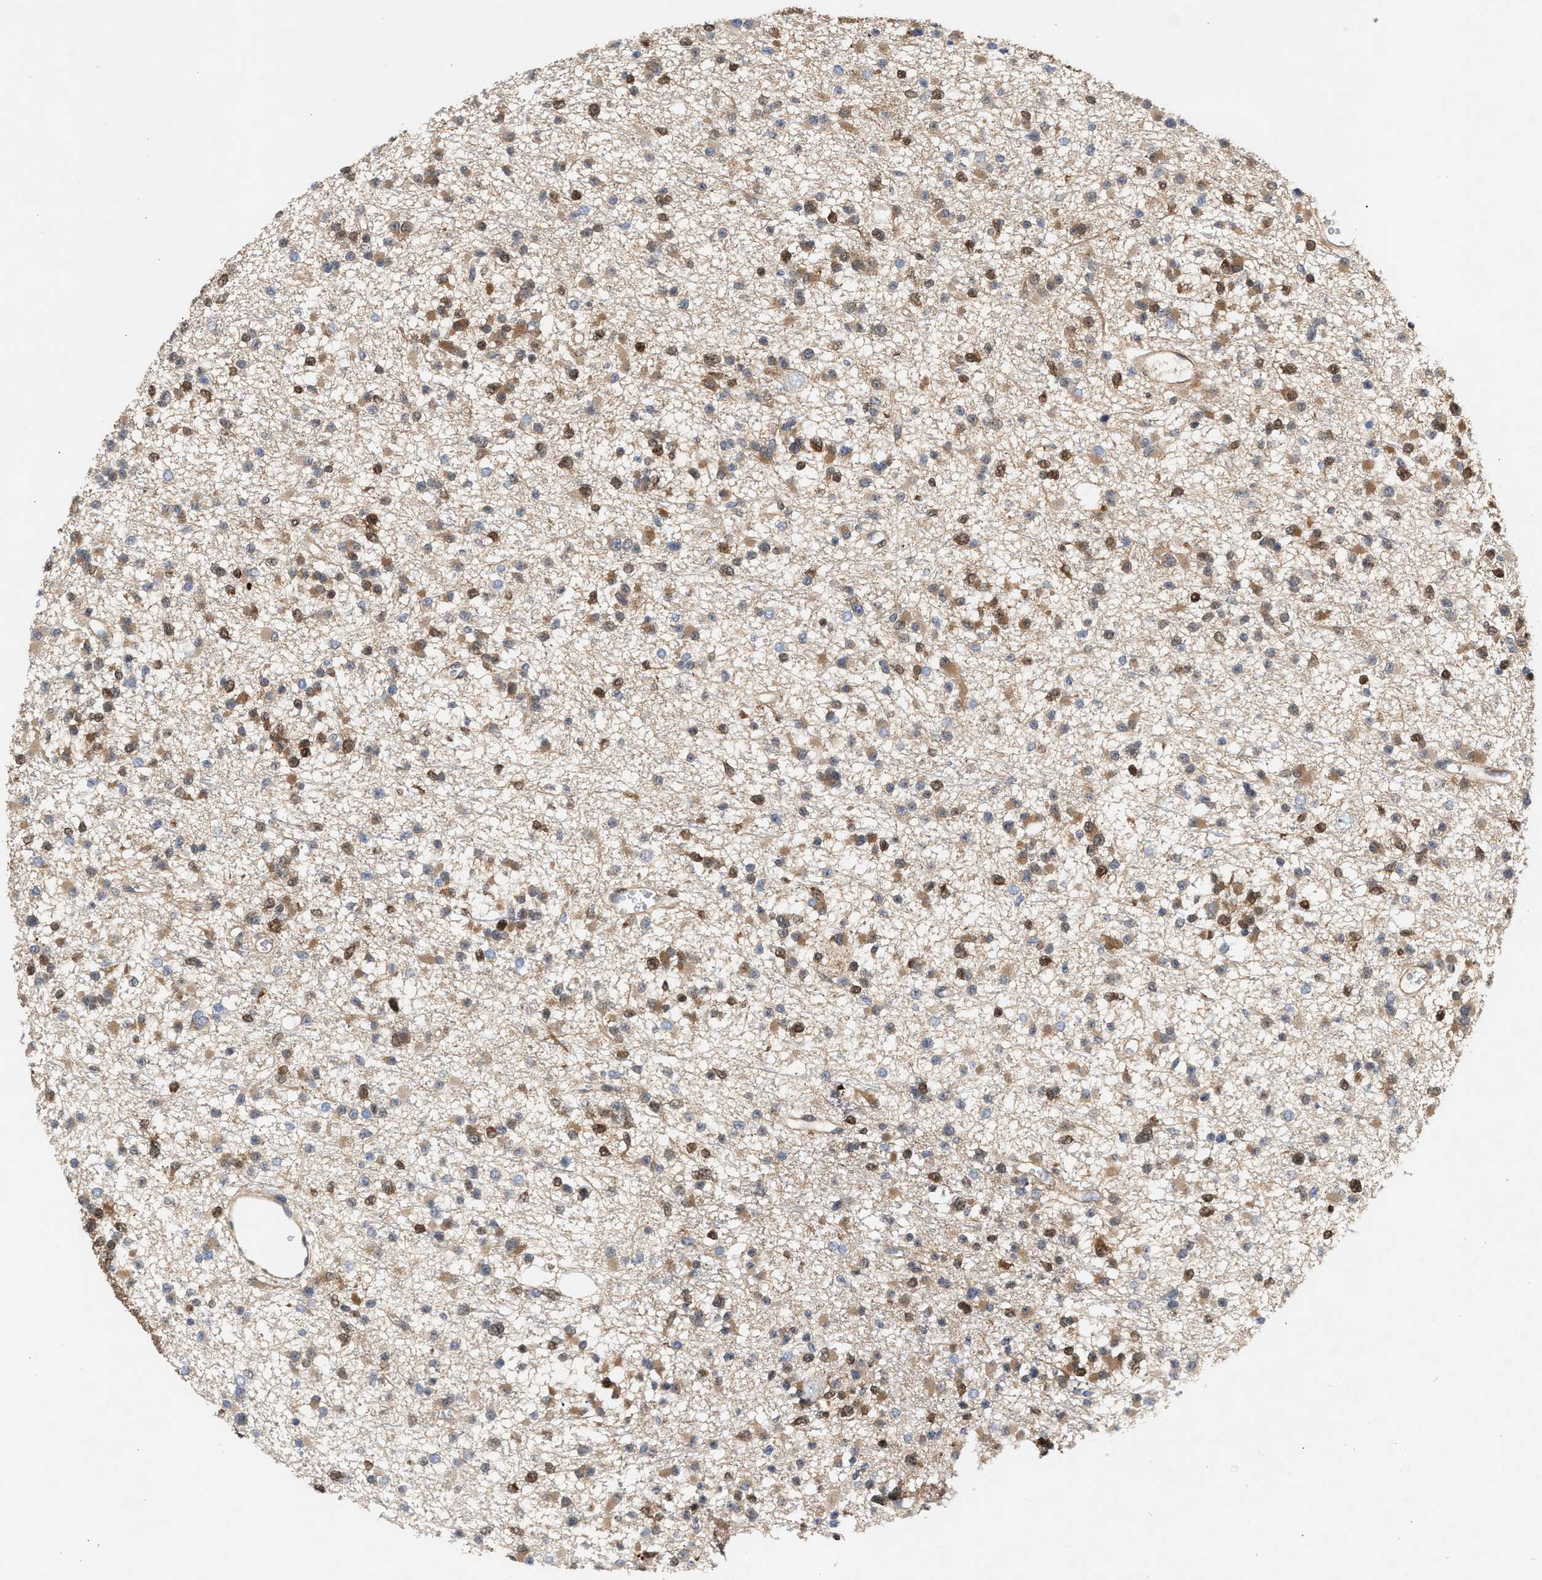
{"staining": {"intensity": "moderate", "quantity": ">75%", "location": "cytoplasmic/membranous,nuclear"}, "tissue": "glioma", "cell_type": "Tumor cells", "image_type": "cancer", "snomed": [{"axis": "morphology", "description": "Glioma, malignant, Low grade"}, {"axis": "topography", "description": "Brain"}], "caption": "Malignant glioma (low-grade) stained with immunohistochemistry exhibits moderate cytoplasmic/membranous and nuclear staining in approximately >75% of tumor cells. The staining is performed using DAB (3,3'-diaminobenzidine) brown chromogen to label protein expression. The nuclei are counter-stained blue using hematoxylin.", "gene": "TP53I3", "patient": {"sex": "female", "age": 22}}